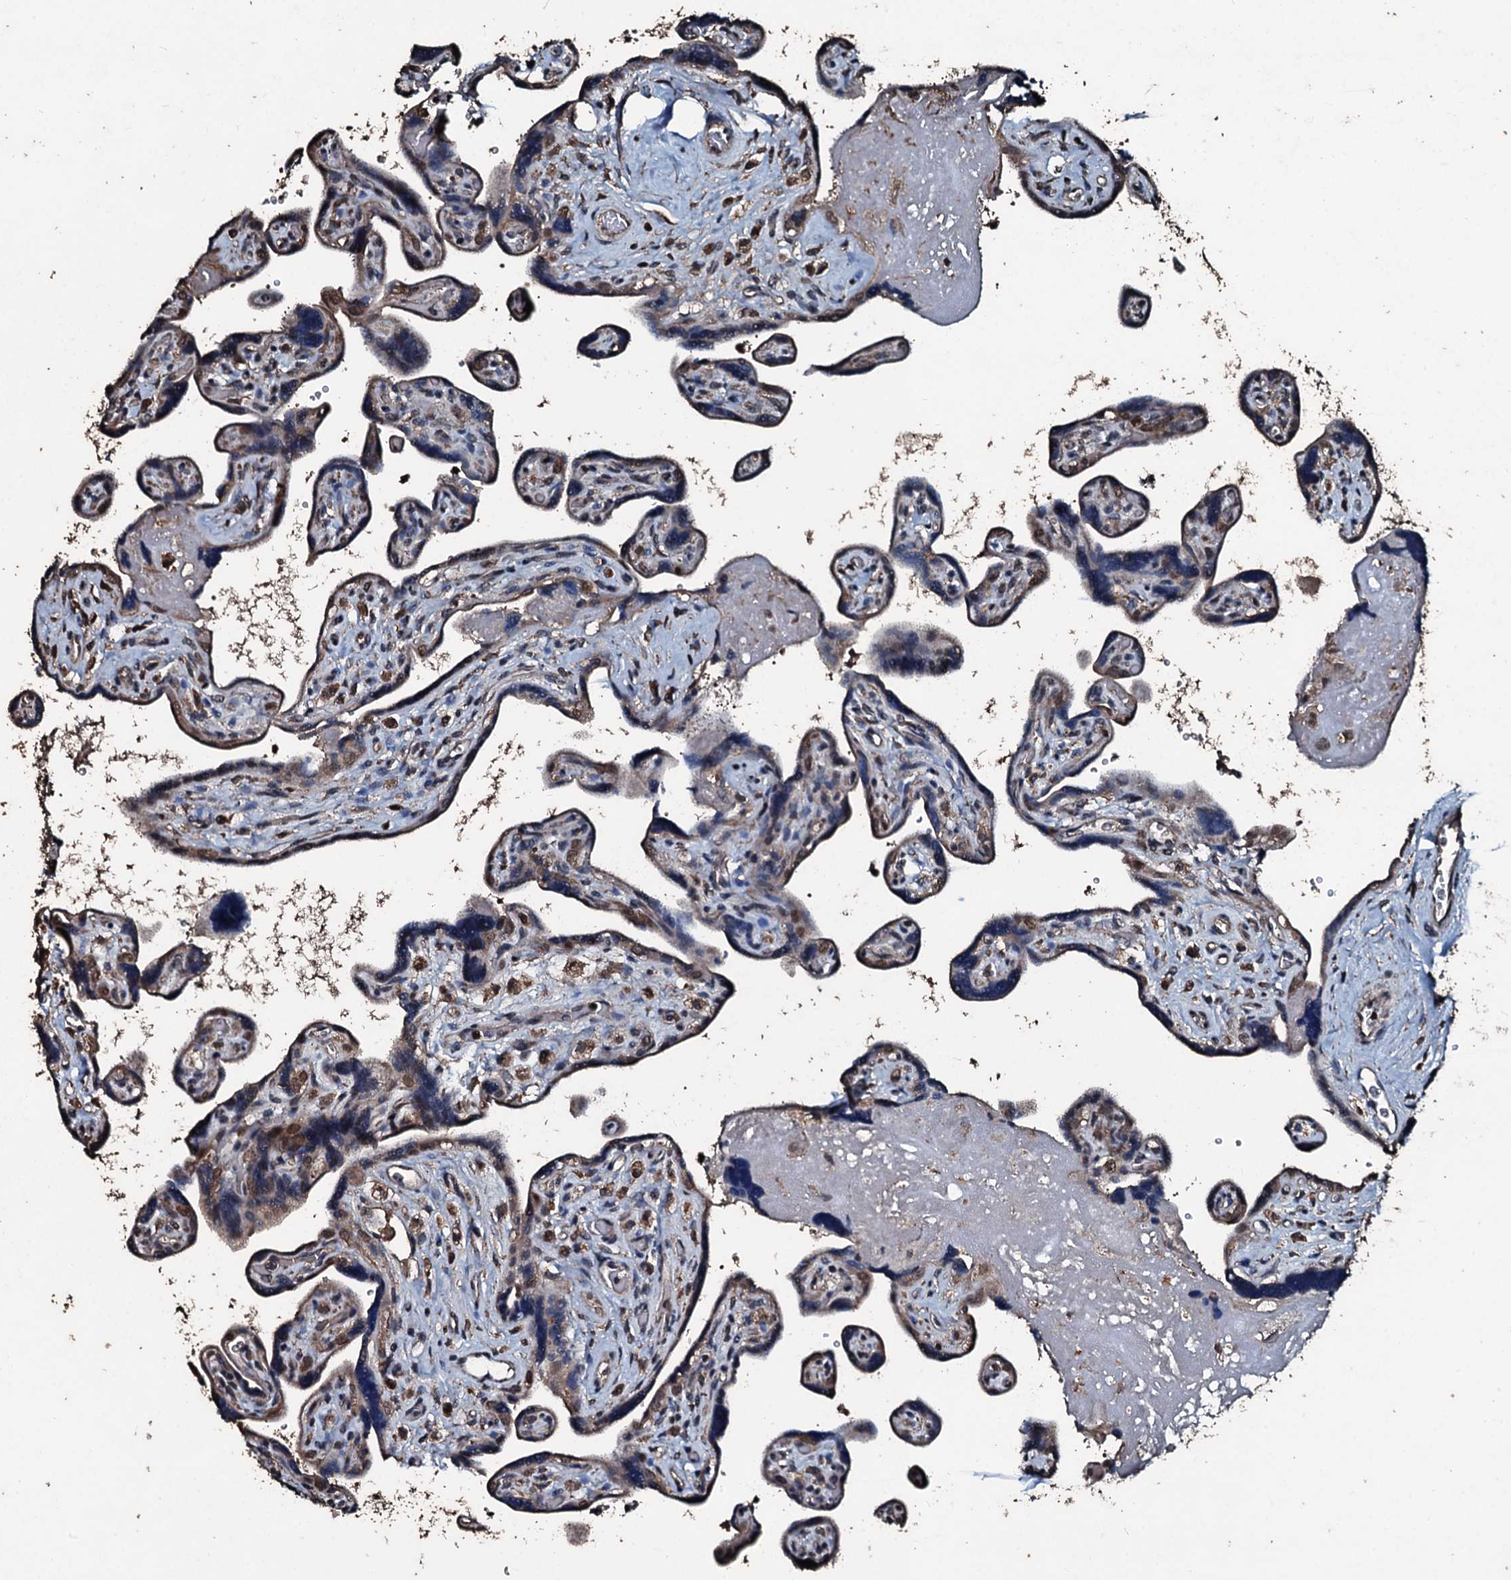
{"staining": {"intensity": "weak", "quantity": "25%-75%", "location": "cytoplasmic/membranous"}, "tissue": "placenta", "cell_type": "Trophoblastic cells", "image_type": "normal", "snomed": [{"axis": "morphology", "description": "Normal tissue, NOS"}, {"axis": "topography", "description": "Placenta"}], "caption": "Immunohistochemistry (IHC) image of unremarkable placenta stained for a protein (brown), which reveals low levels of weak cytoplasmic/membranous staining in about 25%-75% of trophoblastic cells.", "gene": "FAAP24", "patient": {"sex": "female", "age": 39}}